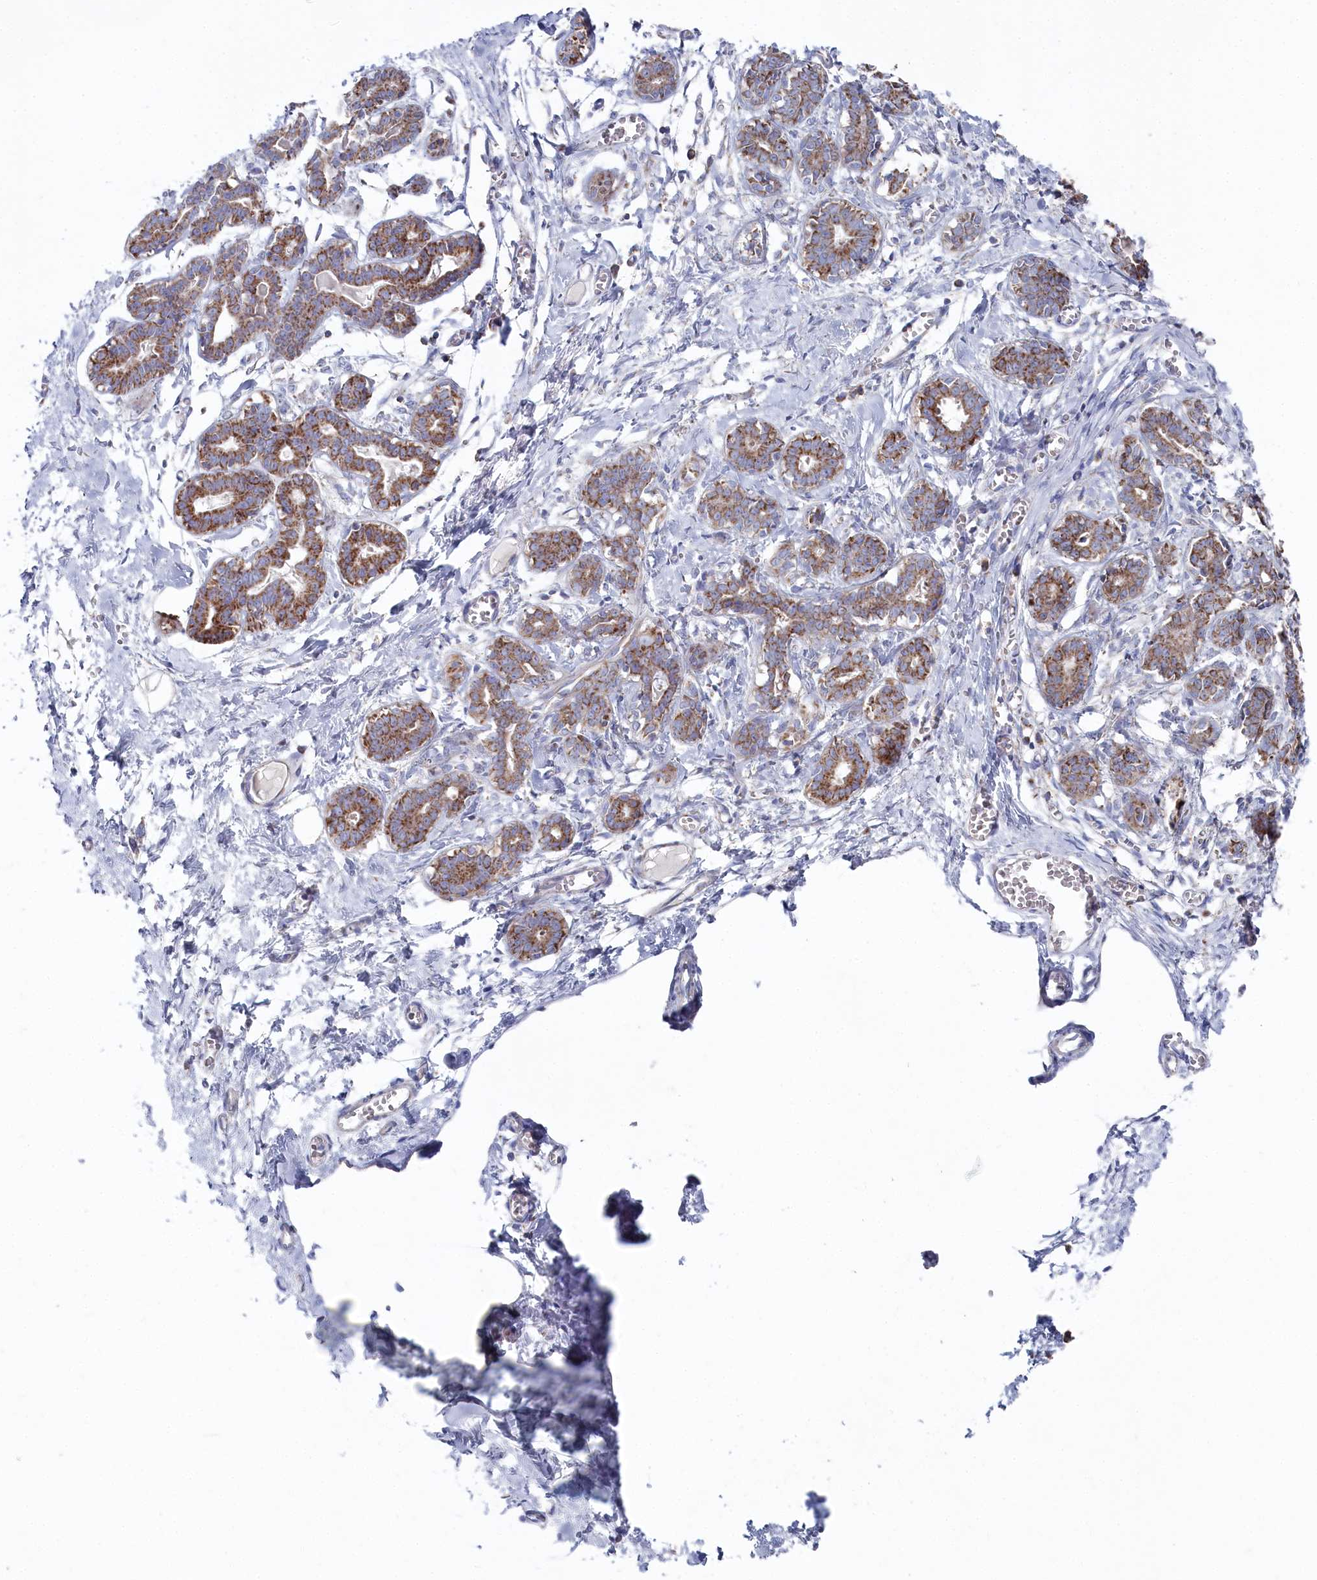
{"staining": {"intensity": "negative", "quantity": "none", "location": "none"}, "tissue": "breast", "cell_type": "Adipocytes", "image_type": "normal", "snomed": [{"axis": "morphology", "description": "Normal tissue, NOS"}, {"axis": "topography", "description": "Breast"}], "caption": "A histopathology image of breast stained for a protein displays no brown staining in adipocytes. Brightfield microscopy of immunohistochemistry (IHC) stained with DAB (brown) and hematoxylin (blue), captured at high magnification.", "gene": "GLS2", "patient": {"sex": "female", "age": 27}}